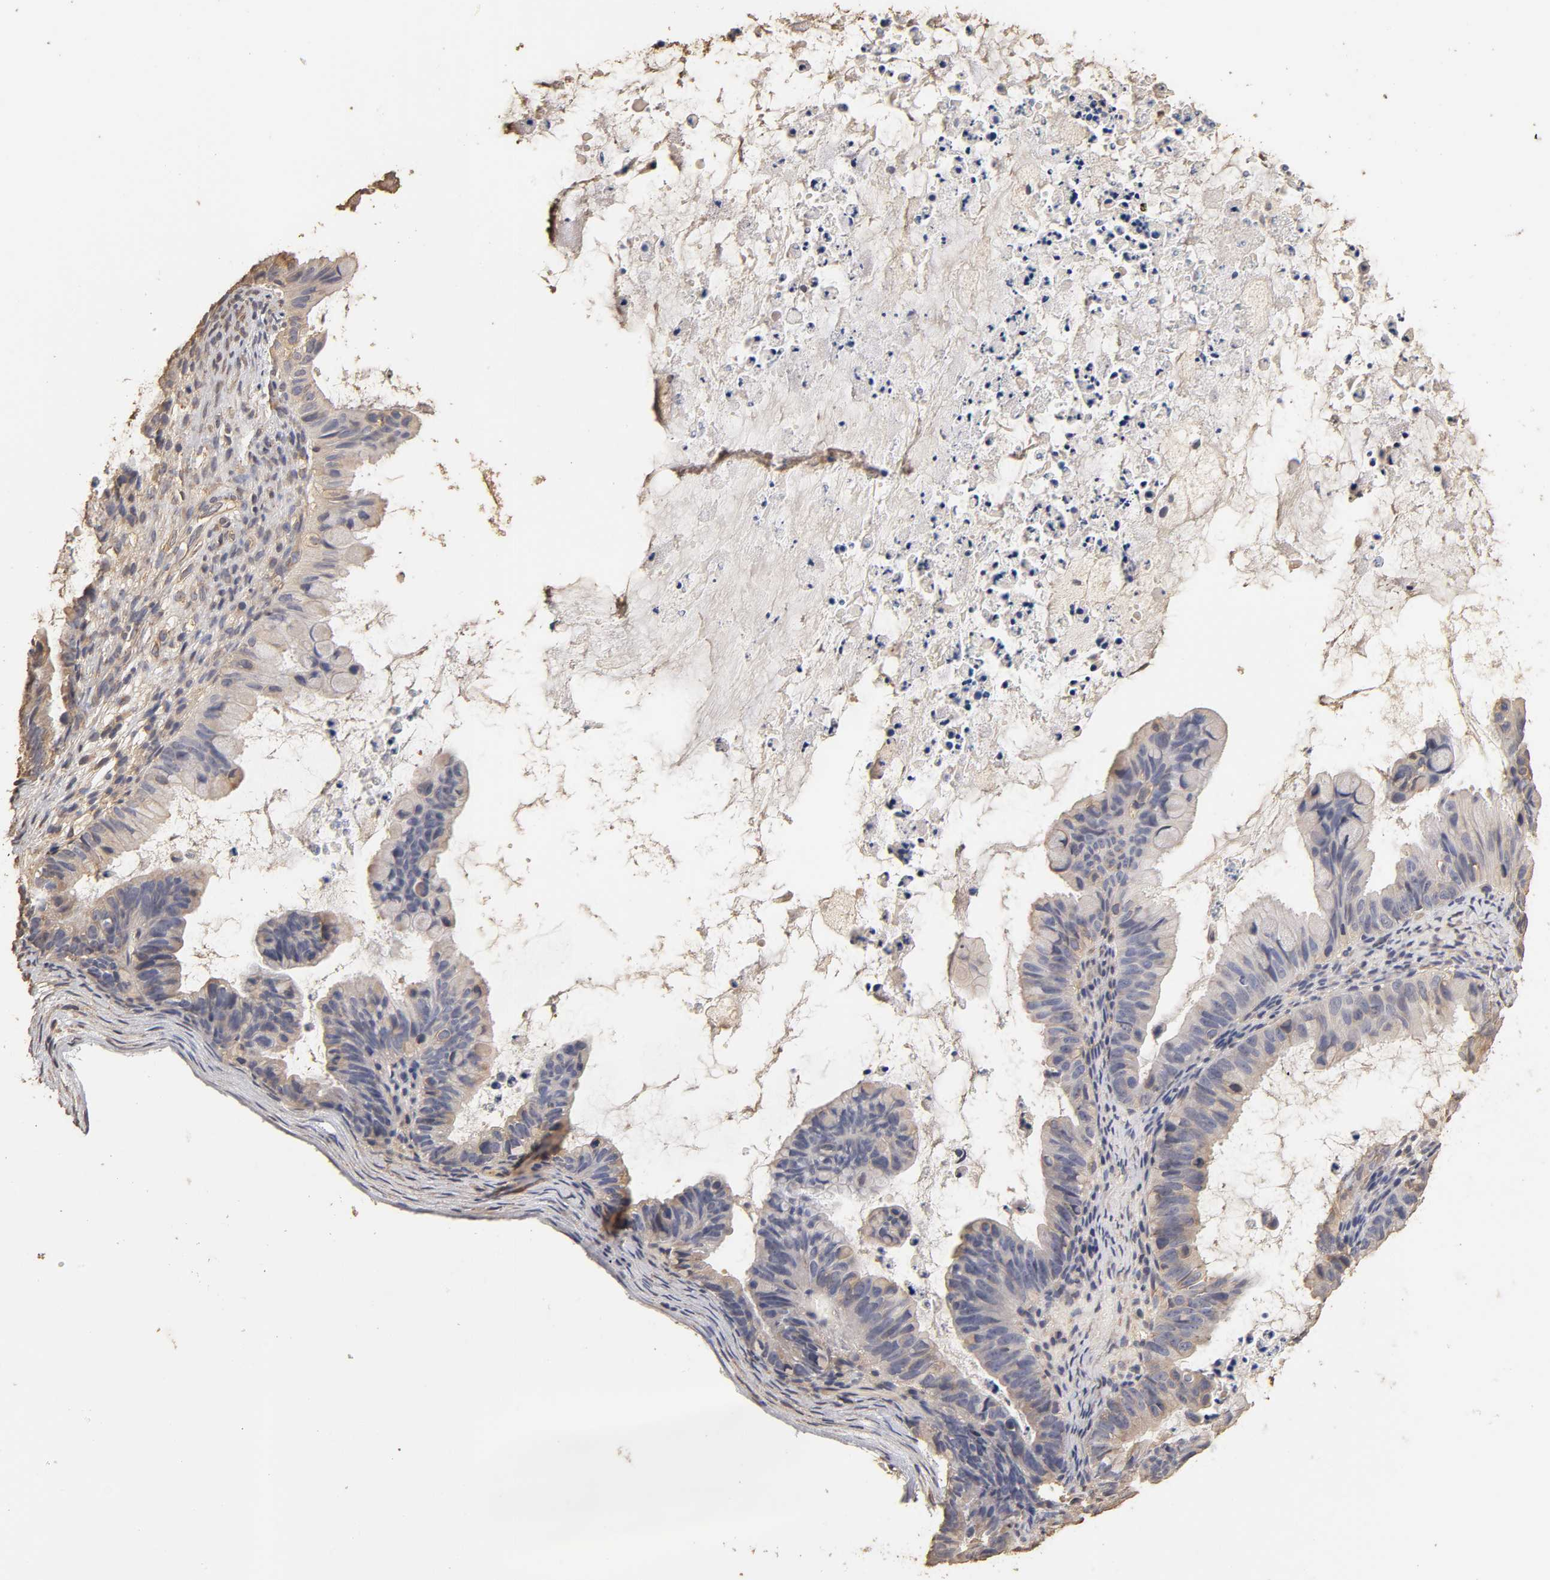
{"staining": {"intensity": "negative", "quantity": "none", "location": "none"}, "tissue": "ovarian cancer", "cell_type": "Tumor cells", "image_type": "cancer", "snomed": [{"axis": "morphology", "description": "Cystadenocarcinoma, mucinous, NOS"}, {"axis": "topography", "description": "Ovary"}], "caption": "A high-resolution photomicrograph shows immunohistochemistry (IHC) staining of ovarian cancer, which demonstrates no significant expression in tumor cells. The staining is performed using DAB (3,3'-diaminobenzidine) brown chromogen with nuclei counter-stained in using hematoxylin.", "gene": "VSIG4", "patient": {"sex": "female", "age": 36}}